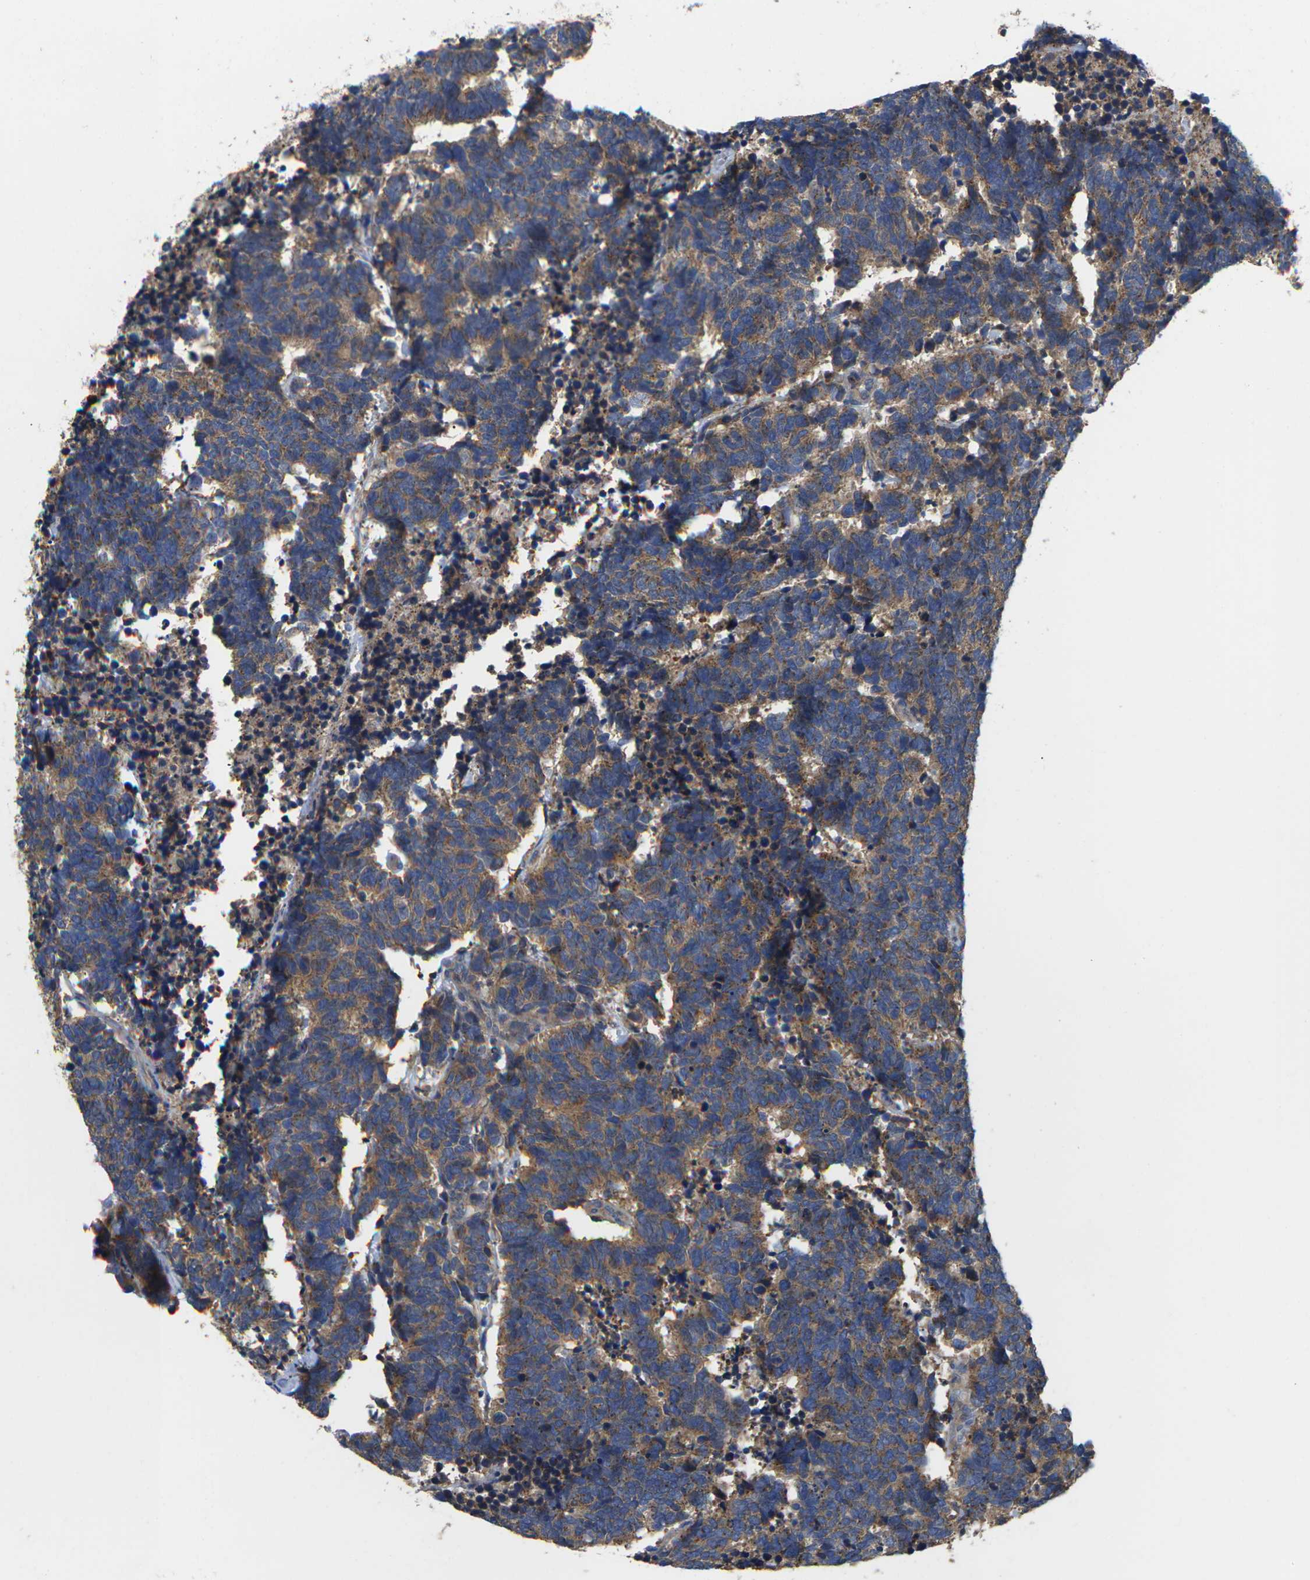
{"staining": {"intensity": "moderate", "quantity": ">75%", "location": "cytoplasmic/membranous"}, "tissue": "carcinoid", "cell_type": "Tumor cells", "image_type": "cancer", "snomed": [{"axis": "morphology", "description": "Carcinoma, NOS"}, {"axis": "morphology", "description": "Carcinoid, malignant, NOS"}, {"axis": "topography", "description": "Urinary bladder"}], "caption": "This image exhibits immunohistochemistry staining of carcinoid, with medium moderate cytoplasmic/membranous expression in about >75% of tumor cells.", "gene": "TMCC2", "patient": {"sex": "male", "age": 57}}